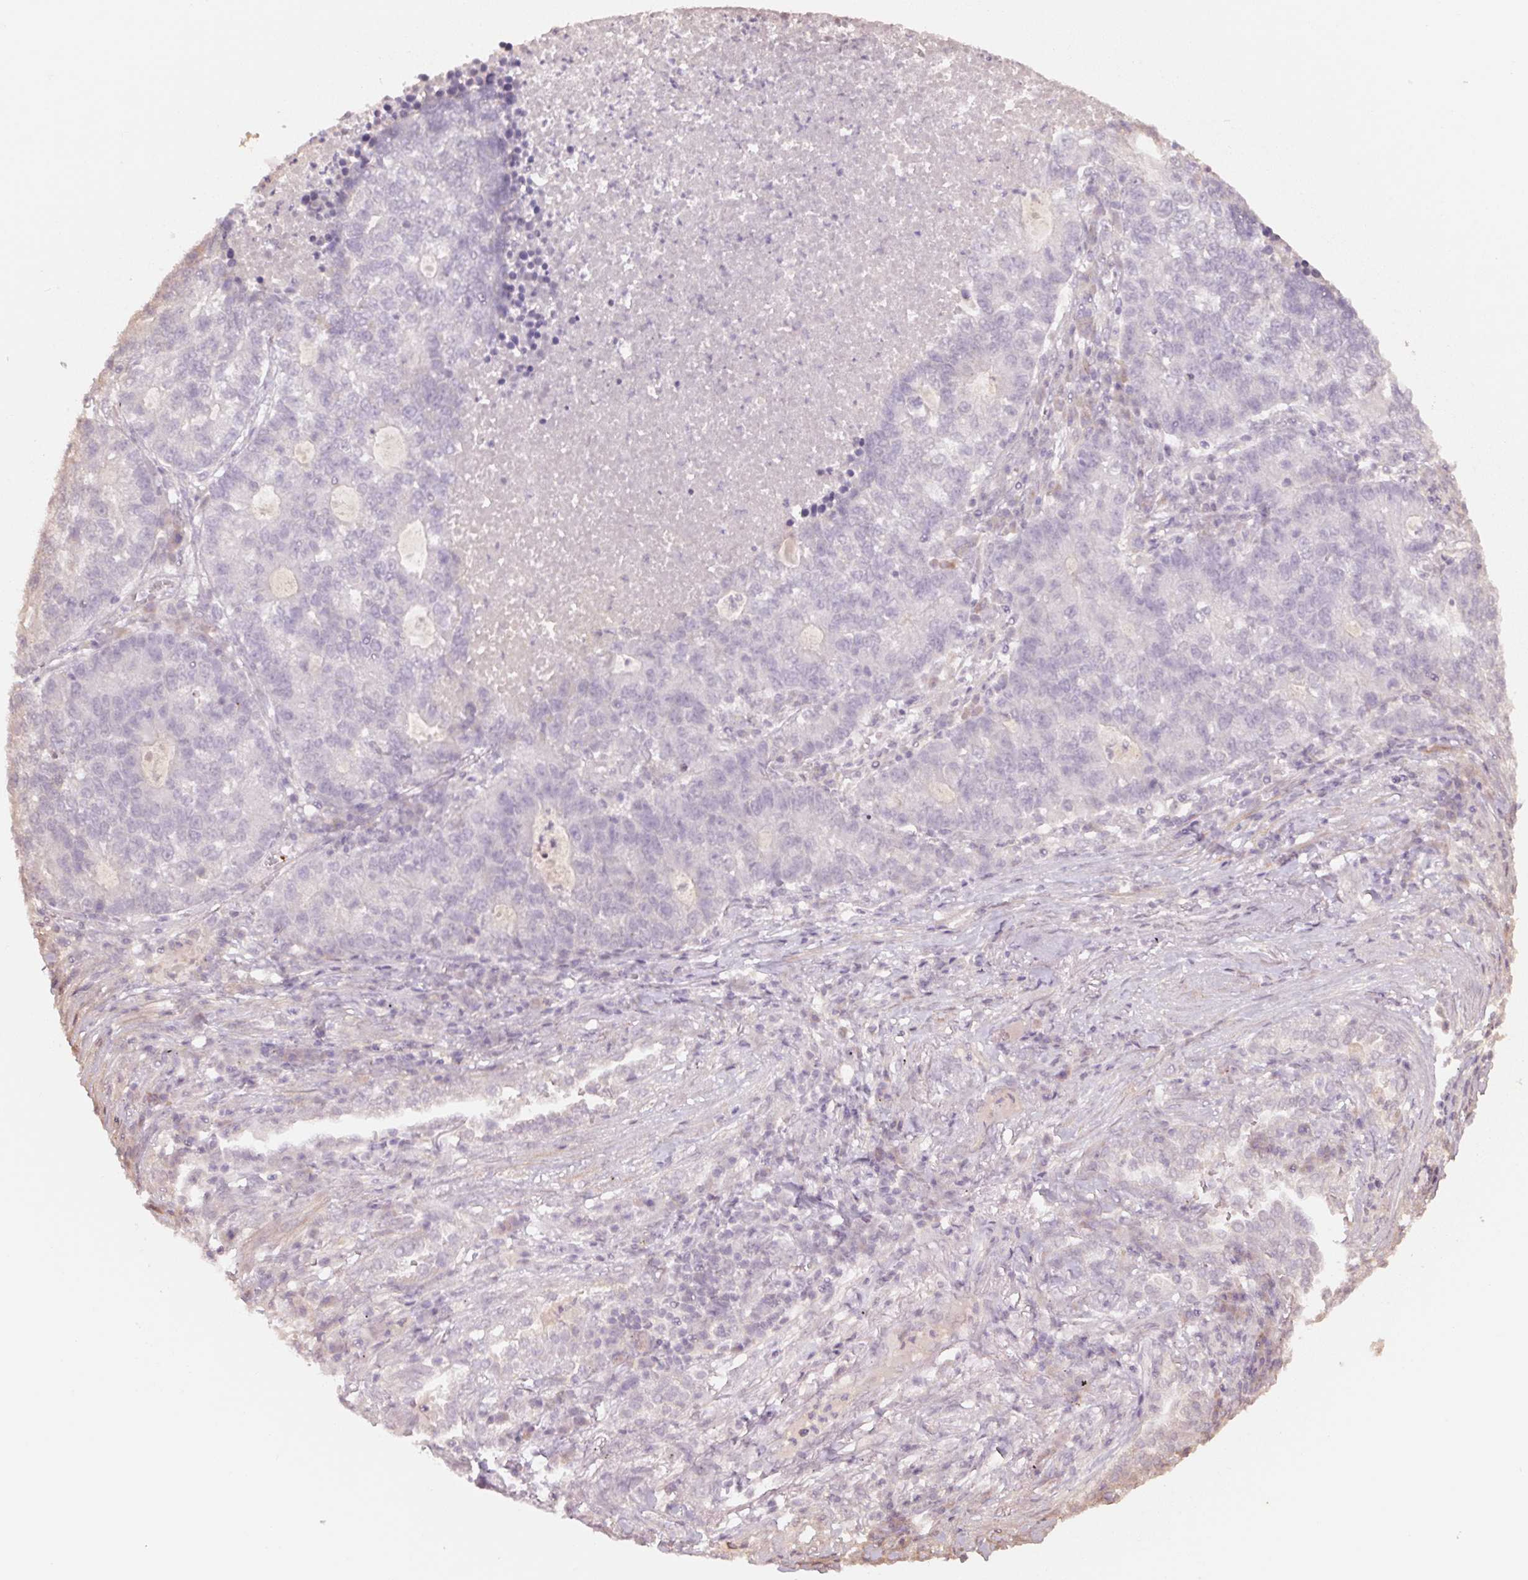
{"staining": {"intensity": "negative", "quantity": "none", "location": "none"}, "tissue": "lung cancer", "cell_type": "Tumor cells", "image_type": "cancer", "snomed": [{"axis": "morphology", "description": "Adenocarcinoma, NOS"}, {"axis": "topography", "description": "Lung"}], "caption": "High magnification brightfield microscopy of lung cancer (adenocarcinoma) stained with DAB (brown) and counterstained with hematoxylin (blue): tumor cells show no significant staining. The staining is performed using DAB brown chromogen with nuclei counter-stained in using hematoxylin.", "gene": "PPIA", "patient": {"sex": "male", "age": 57}}